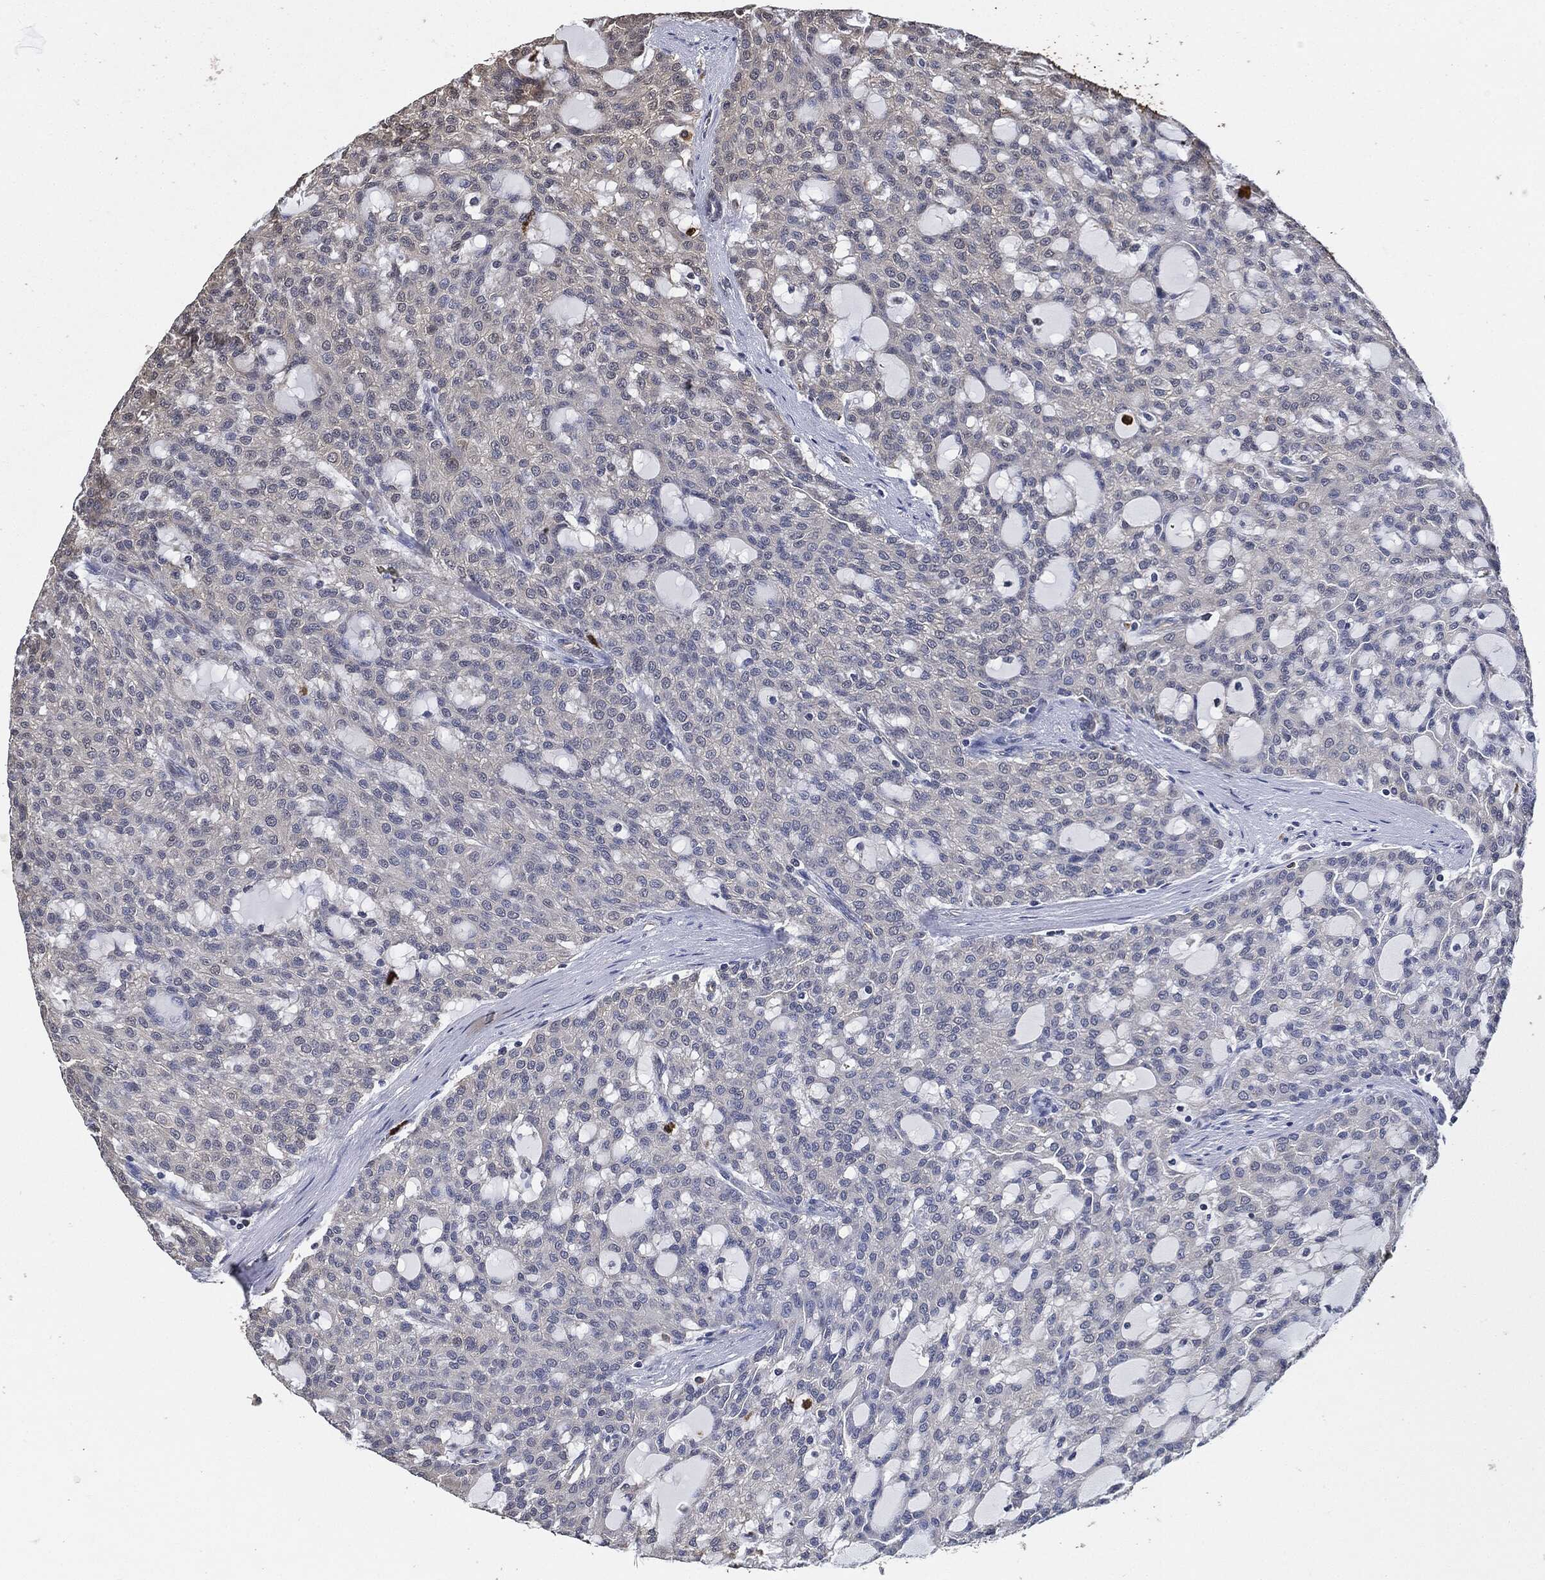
{"staining": {"intensity": "negative", "quantity": "none", "location": "none"}, "tissue": "renal cancer", "cell_type": "Tumor cells", "image_type": "cancer", "snomed": [{"axis": "morphology", "description": "Adenocarcinoma, NOS"}, {"axis": "topography", "description": "Kidney"}], "caption": "Immunohistochemistry photomicrograph of neoplastic tissue: renal cancer stained with DAB (3,3'-diaminobenzidine) displays no significant protein positivity in tumor cells.", "gene": "S100A9", "patient": {"sex": "male", "age": 63}}